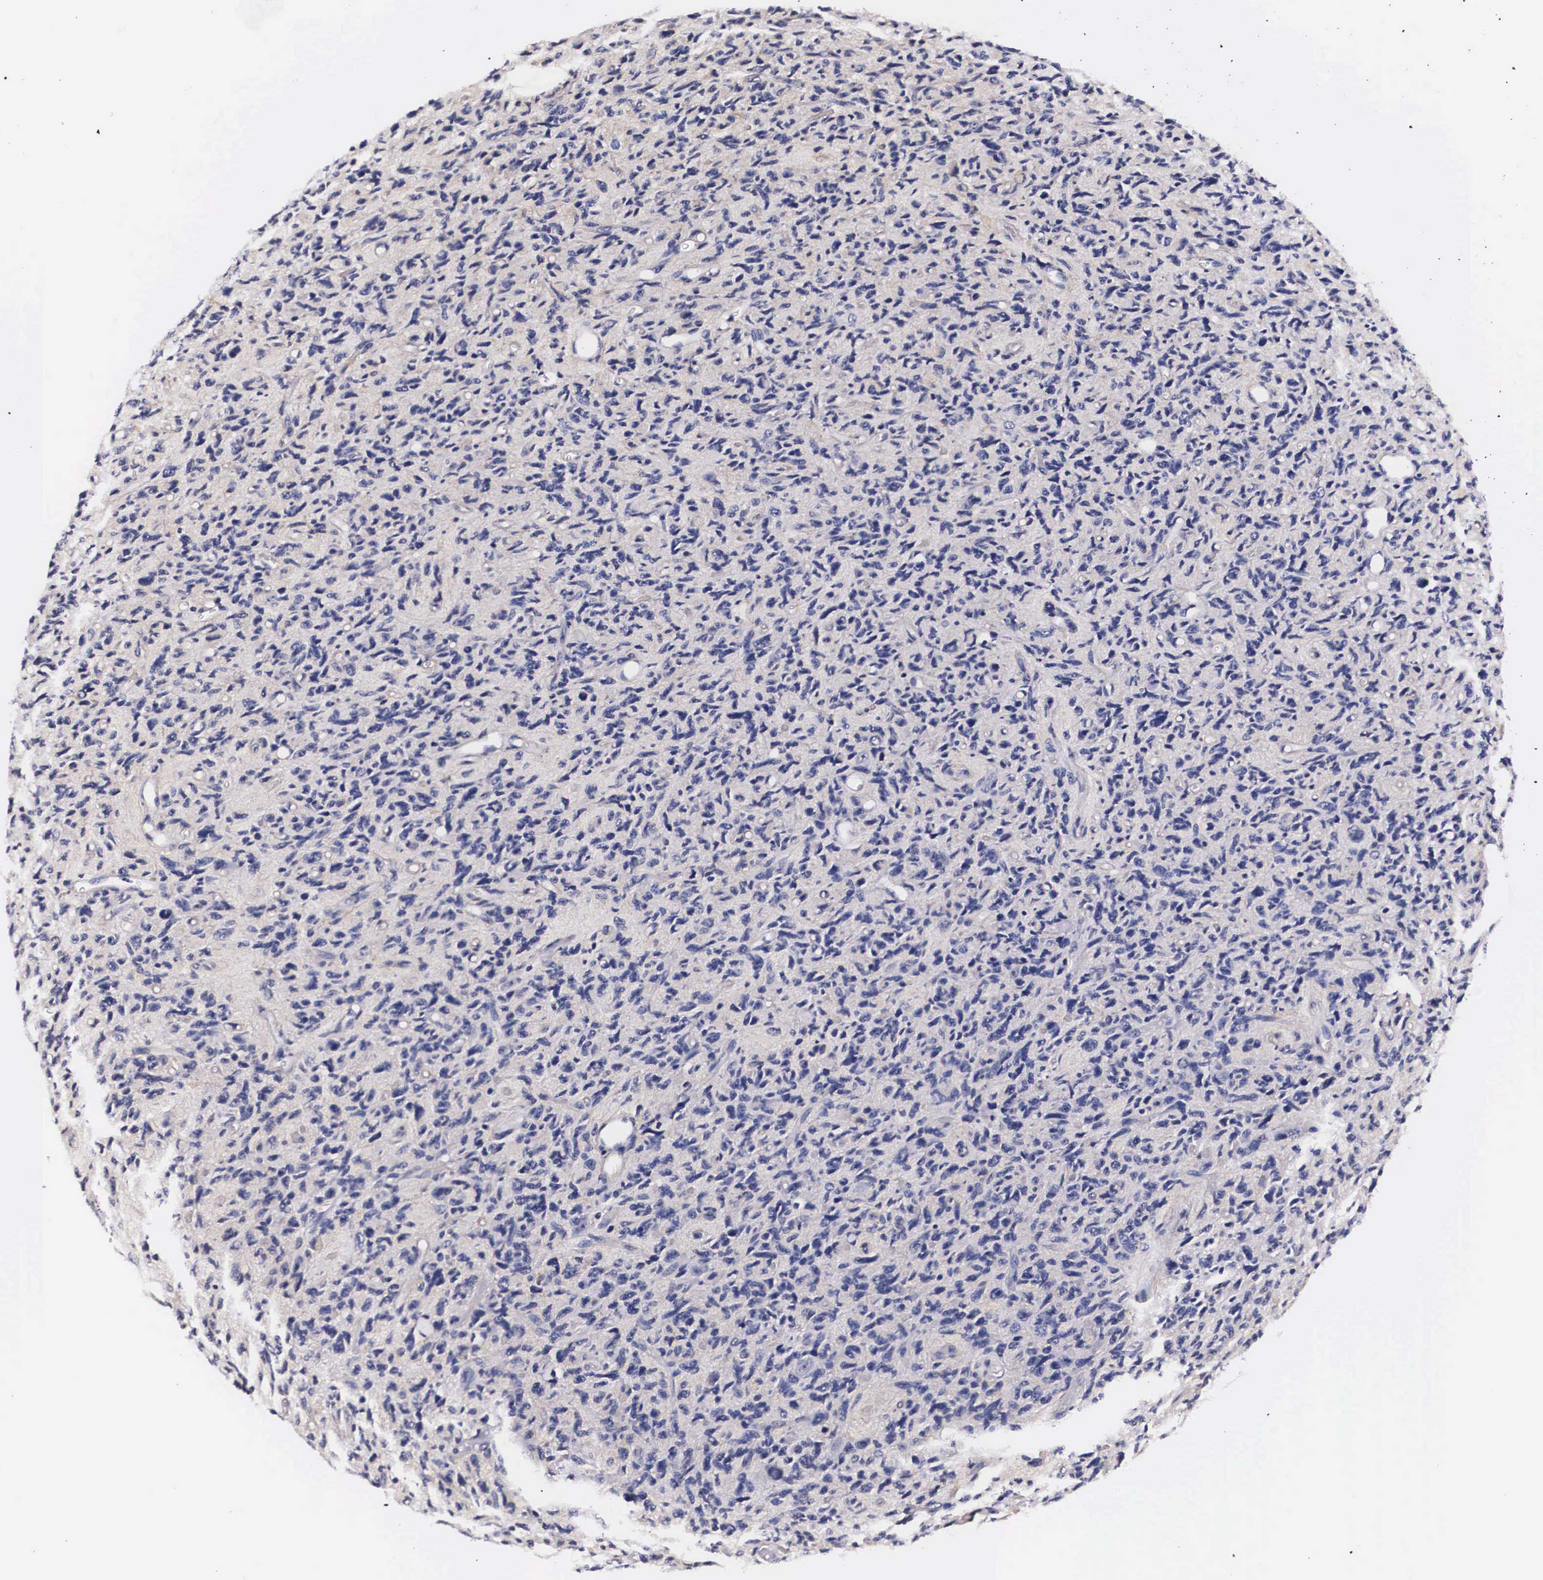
{"staining": {"intensity": "negative", "quantity": "none", "location": "none"}, "tissue": "glioma", "cell_type": "Tumor cells", "image_type": "cancer", "snomed": [{"axis": "morphology", "description": "Glioma, malignant, High grade"}, {"axis": "topography", "description": "Brain"}], "caption": "High-grade glioma (malignant) stained for a protein using immunohistochemistry (IHC) reveals no positivity tumor cells.", "gene": "PHETA2", "patient": {"sex": "female", "age": 60}}